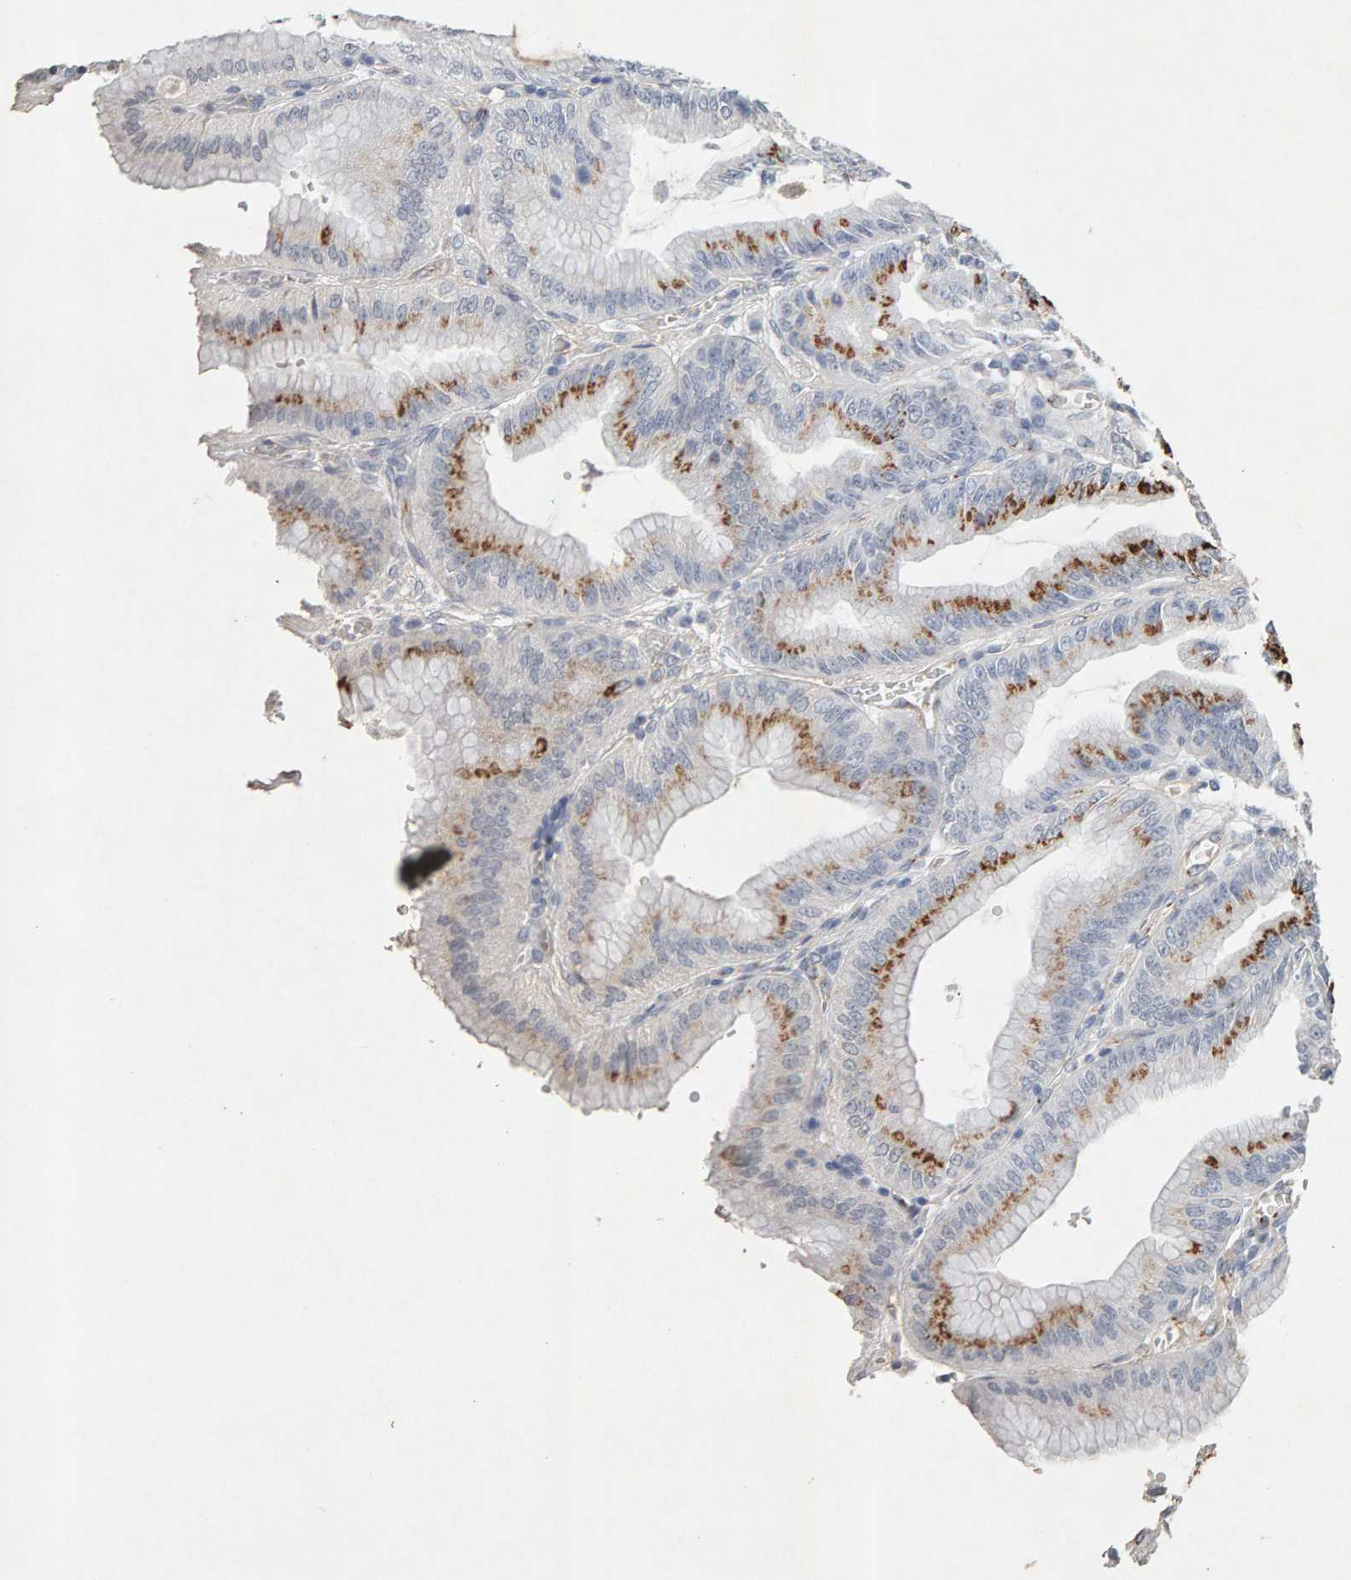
{"staining": {"intensity": "moderate", "quantity": "25%-75%", "location": "cytoplasmic/membranous"}, "tissue": "stomach", "cell_type": "Glandular cells", "image_type": "normal", "snomed": [{"axis": "morphology", "description": "Normal tissue, NOS"}, {"axis": "topography", "description": "Stomach, lower"}], "caption": "IHC of benign human stomach exhibits medium levels of moderate cytoplasmic/membranous staining in about 25%-75% of glandular cells. The staining is performed using DAB brown chromogen to label protein expression. The nuclei are counter-stained blue using hematoxylin.", "gene": "PTPRM", "patient": {"sex": "male", "age": 71}}